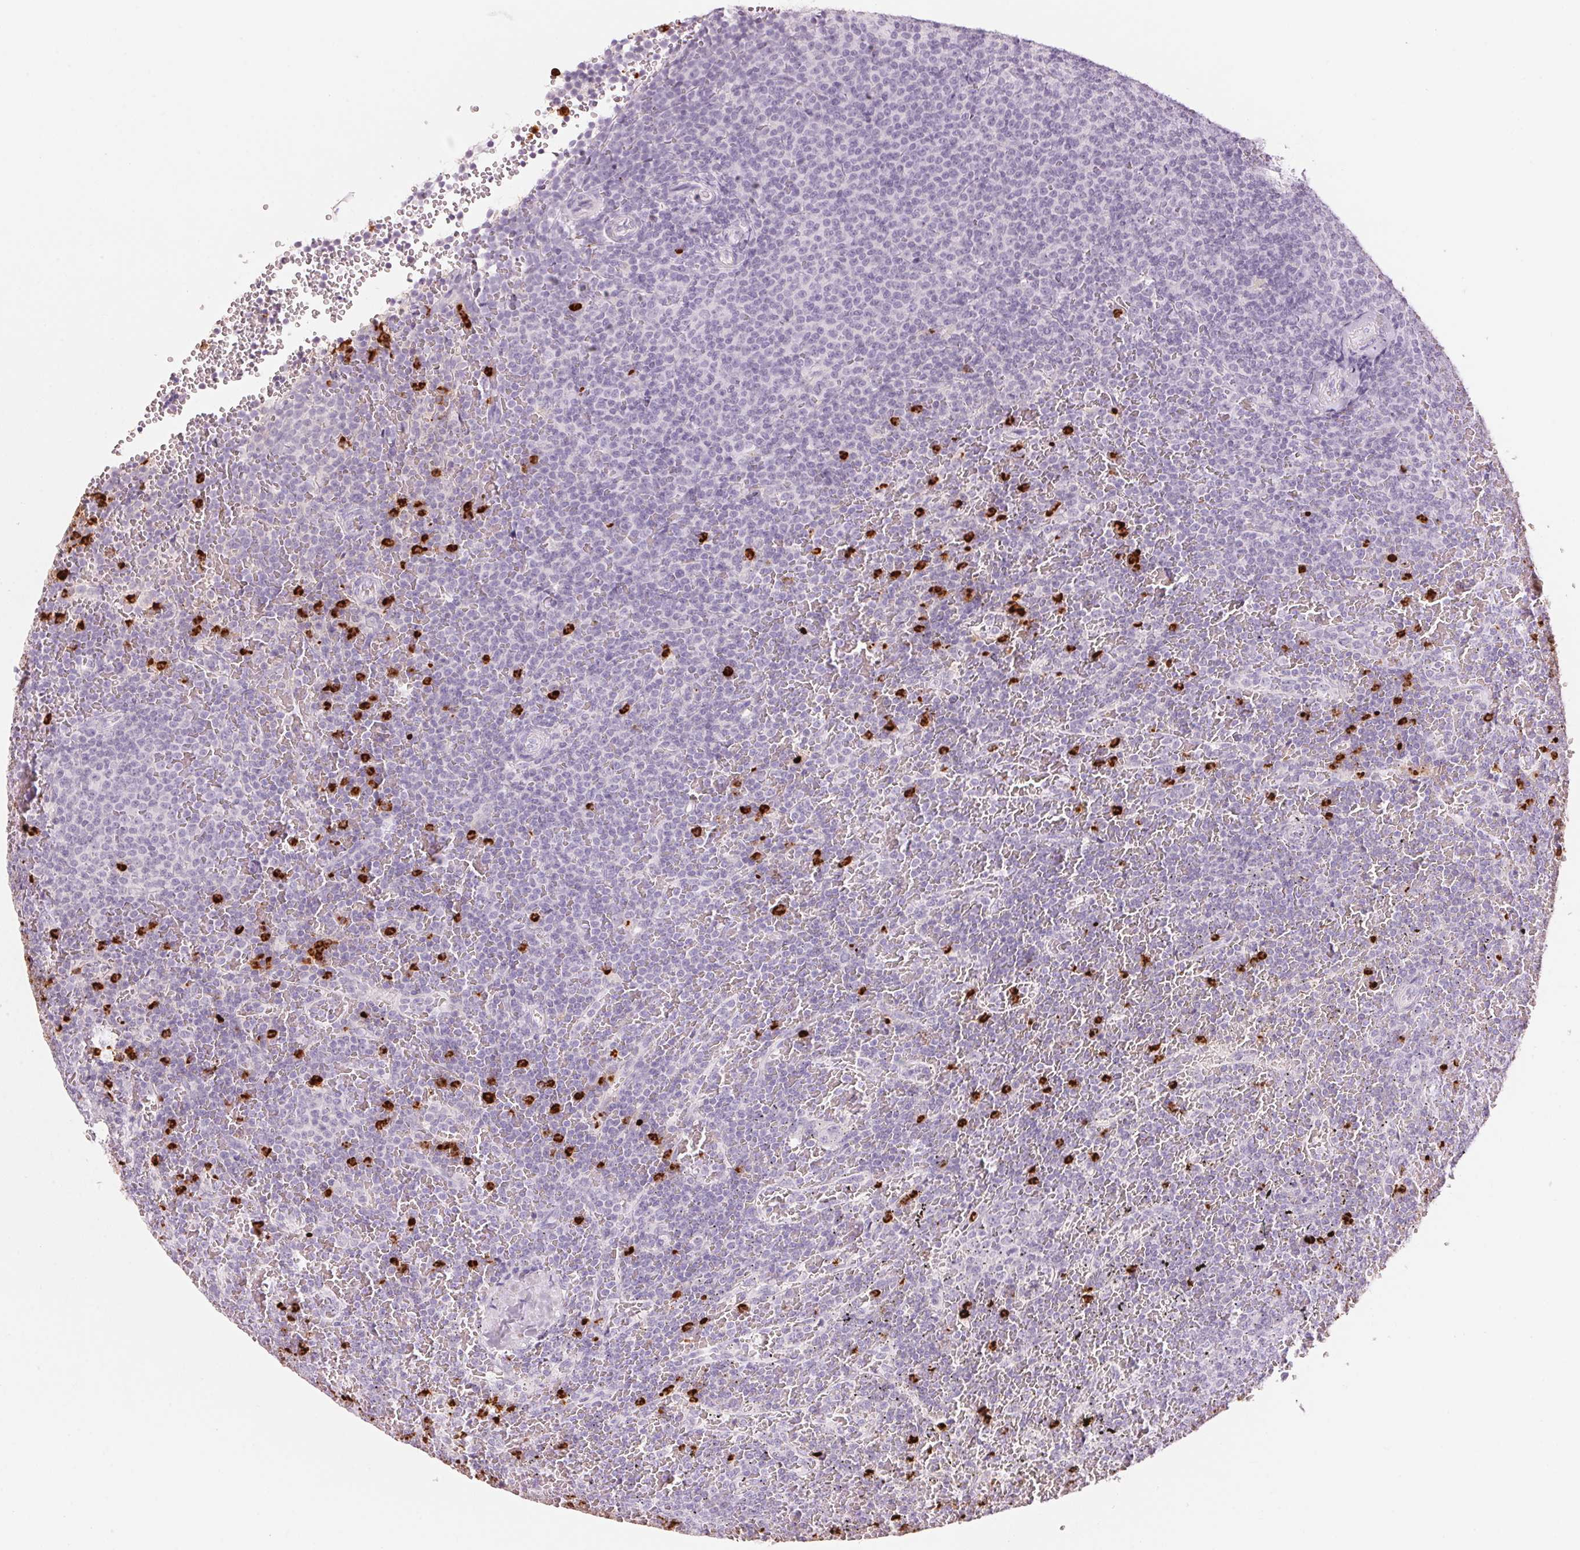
{"staining": {"intensity": "negative", "quantity": "none", "location": "none"}, "tissue": "lymphoma", "cell_type": "Tumor cells", "image_type": "cancer", "snomed": [{"axis": "morphology", "description": "Malignant lymphoma, non-Hodgkin's type, Low grade"}, {"axis": "topography", "description": "Spleen"}], "caption": "Histopathology image shows no protein staining in tumor cells of lymphoma tissue. Brightfield microscopy of immunohistochemistry (IHC) stained with DAB (3,3'-diaminobenzidine) (brown) and hematoxylin (blue), captured at high magnification.", "gene": "KLK7", "patient": {"sex": "female", "age": 77}}